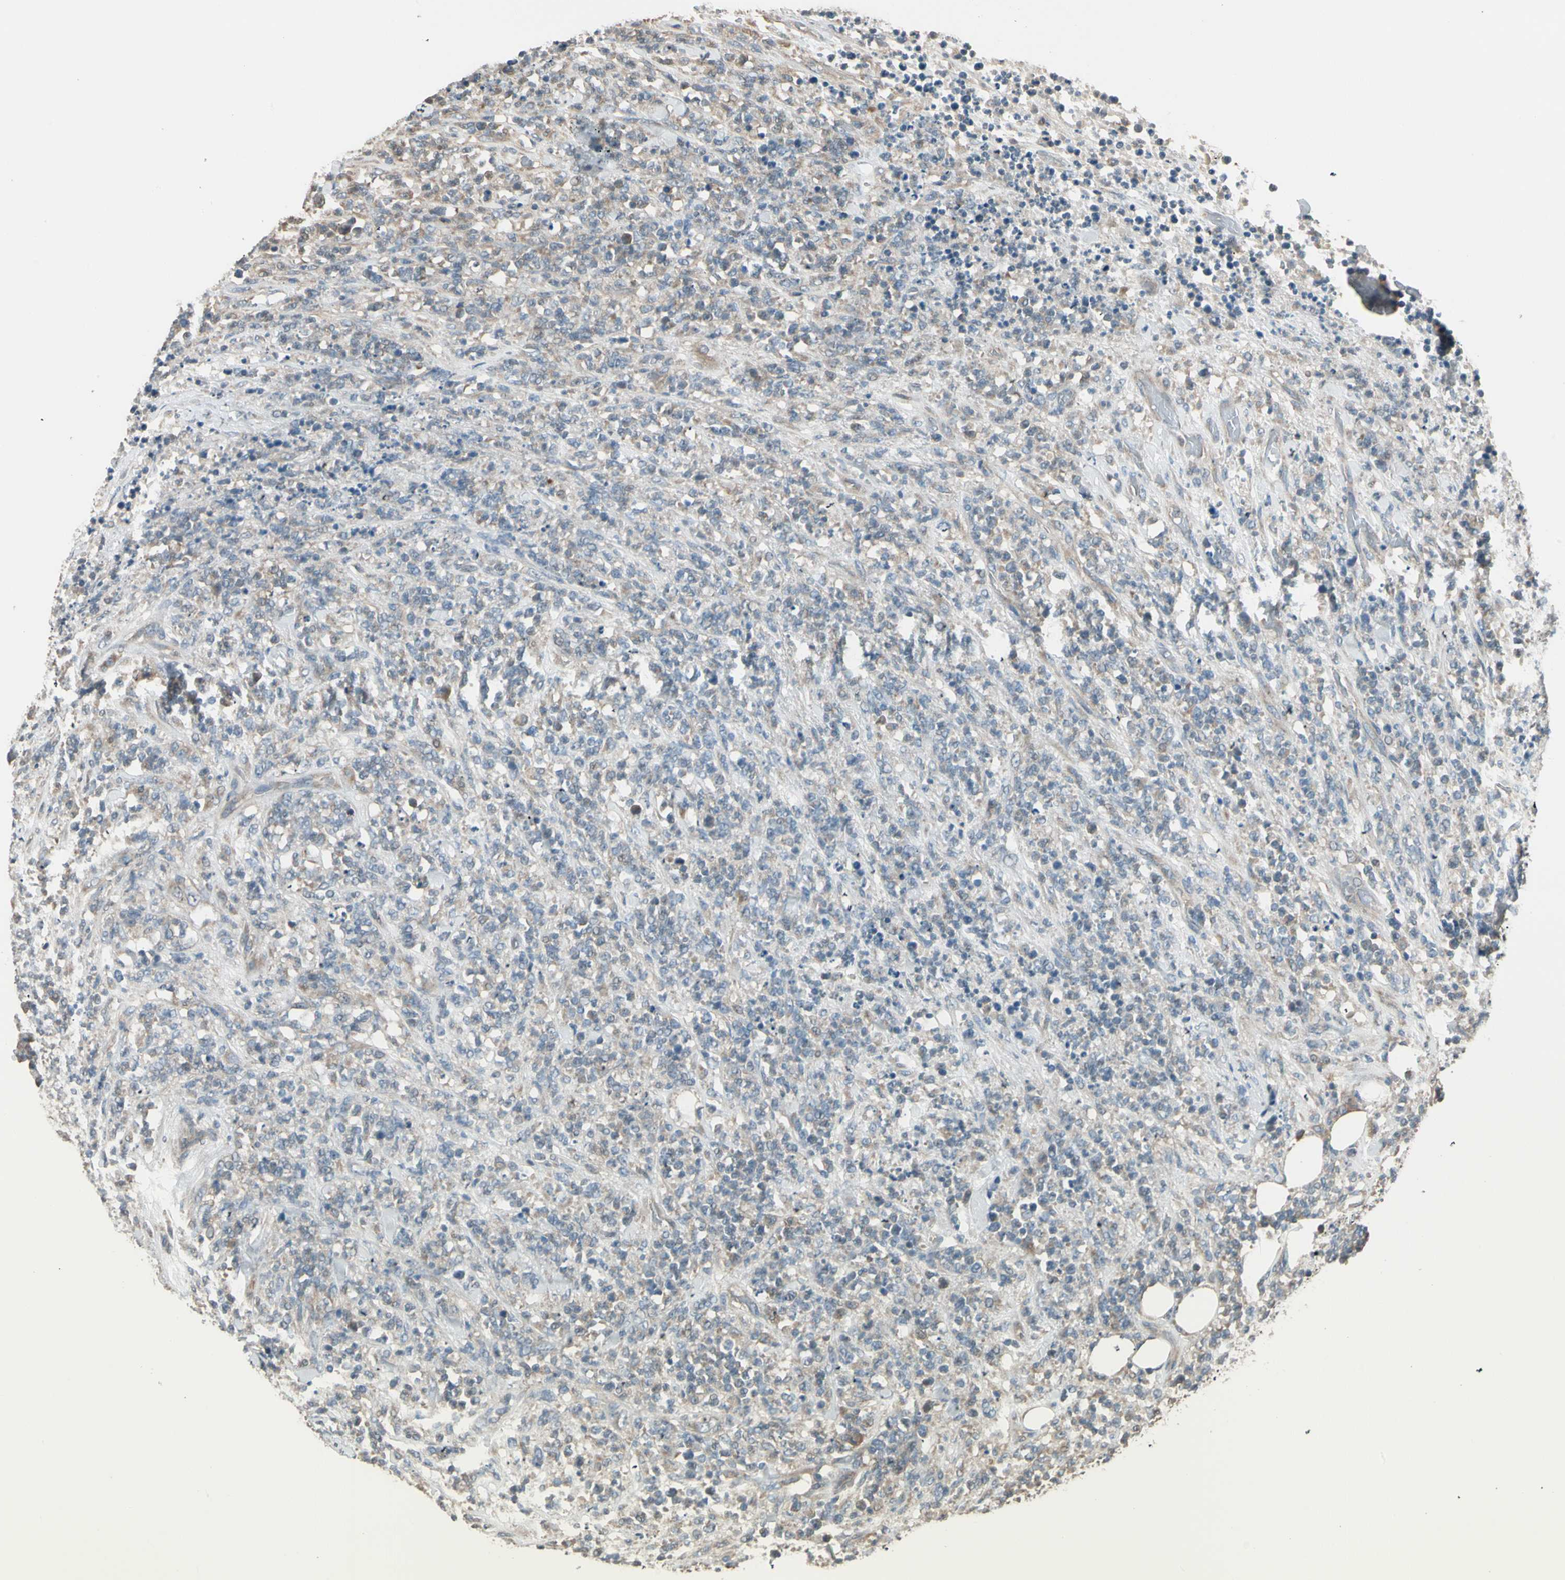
{"staining": {"intensity": "weak", "quantity": "25%-75%", "location": "cytoplasmic/membranous"}, "tissue": "lymphoma", "cell_type": "Tumor cells", "image_type": "cancer", "snomed": [{"axis": "morphology", "description": "Malignant lymphoma, non-Hodgkin's type, High grade"}, {"axis": "topography", "description": "Soft tissue"}], "caption": "Protein expression analysis of human lymphoma reveals weak cytoplasmic/membranous expression in about 25%-75% of tumor cells. The staining was performed using DAB (3,3'-diaminobenzidine) to visualize the protein expression in brown, while the nuclei were stained in blue with hematoxylin (Magnification: 20x).", "gene": "TNFRSF21", "patient": {"sex": "male", "age": 18}}